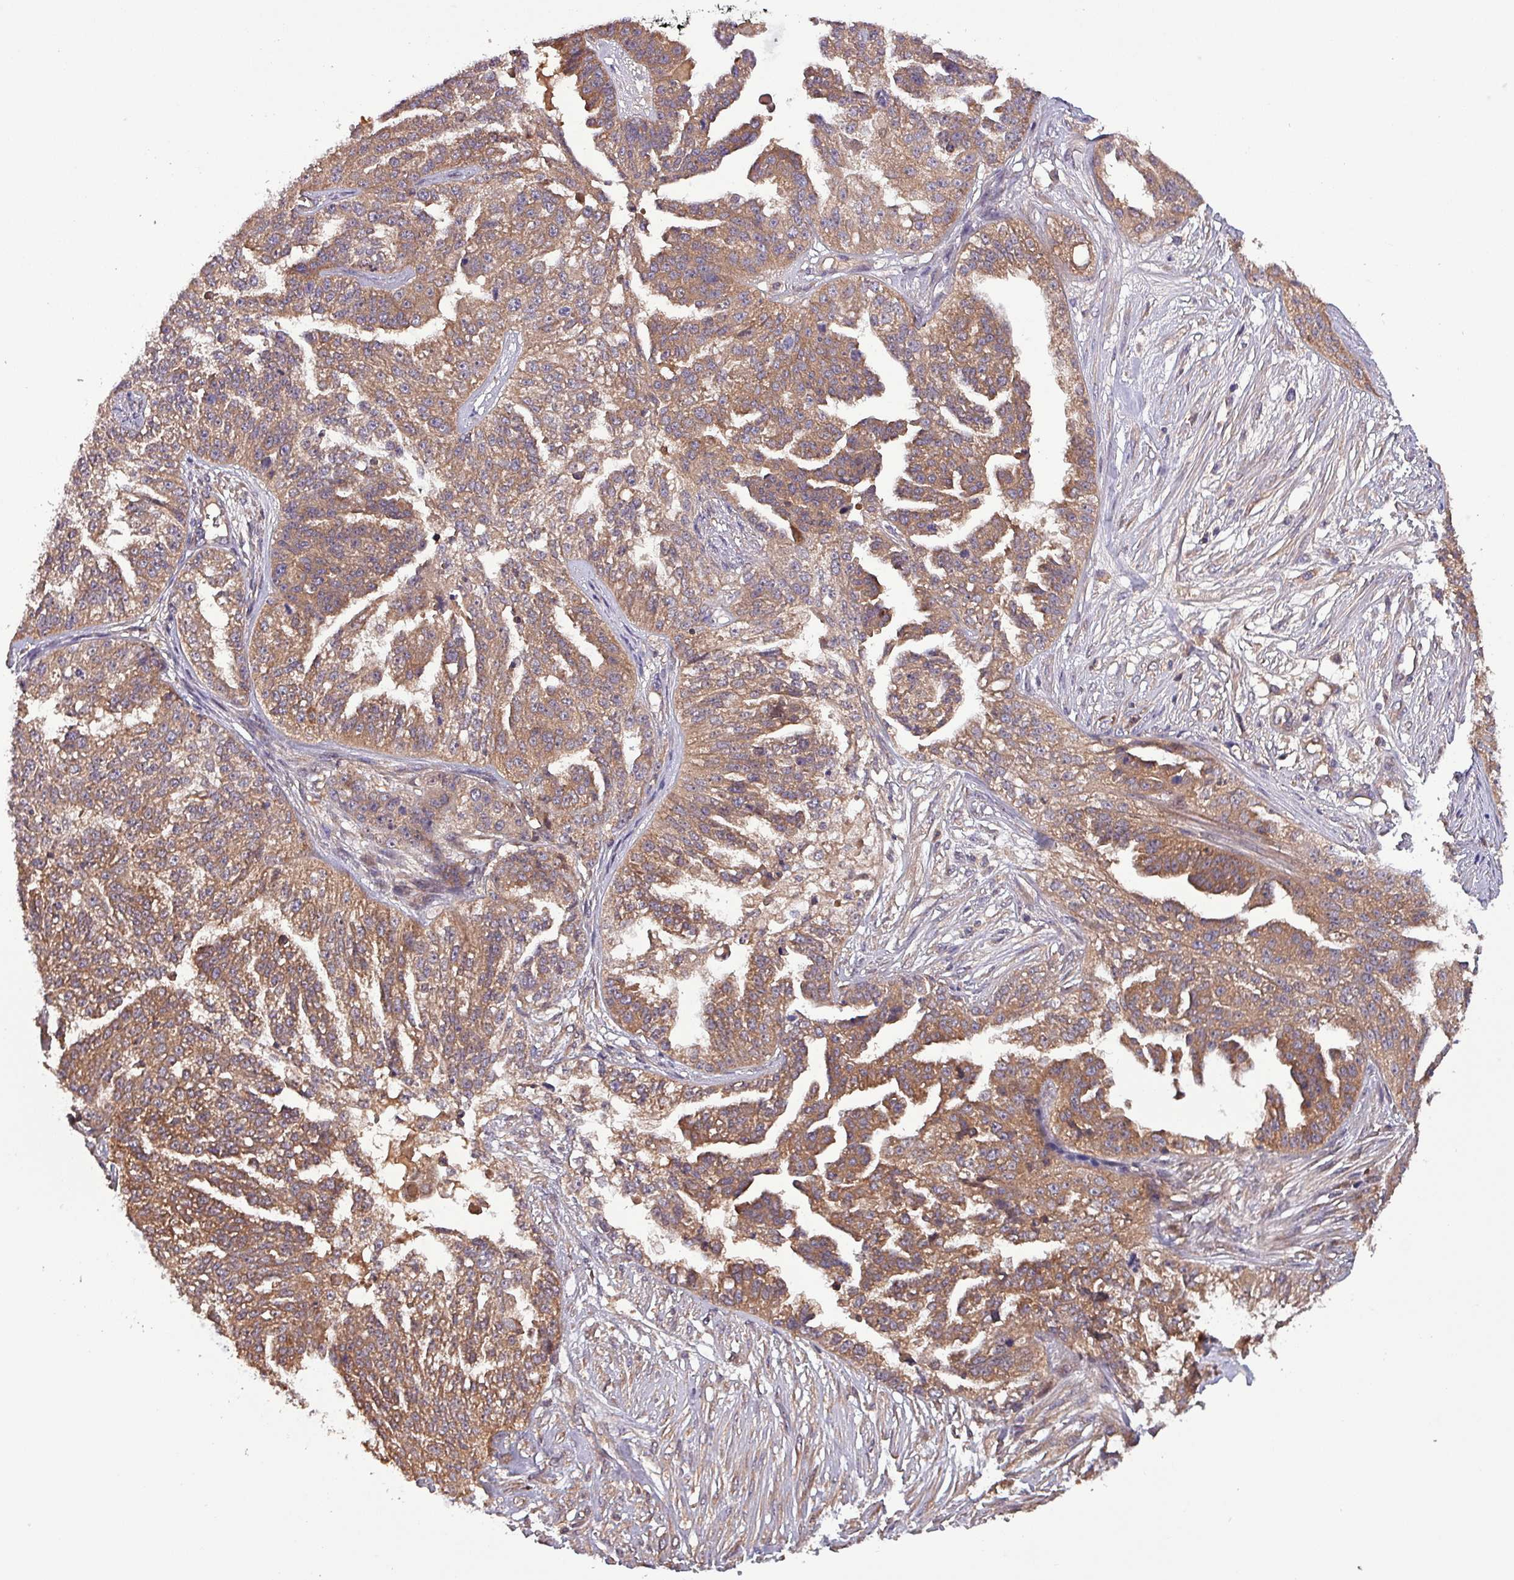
{"staining": {"intensity": "moderate", "quantity": ">75%", "location": "cytoplasmic/membranous"}, "tissue": "ovarian cancer", "cell_type": "Tumor cells", "image_type": "cancer", "snomed": [{"axis": "morphology", "description": "Cystadenocarcinoma, serous, NOS"}, {"axis": "topography", "description": "Ovary"}], "caption": "An image of serous cystadenocarcinoma (ovarian) stained for a protein demonstrates moderate cytoplasmic/membranous brown staining in tumor cells.", "gene": "PAFAH1B2", "patient": {"sex": "female", "age": 58}}